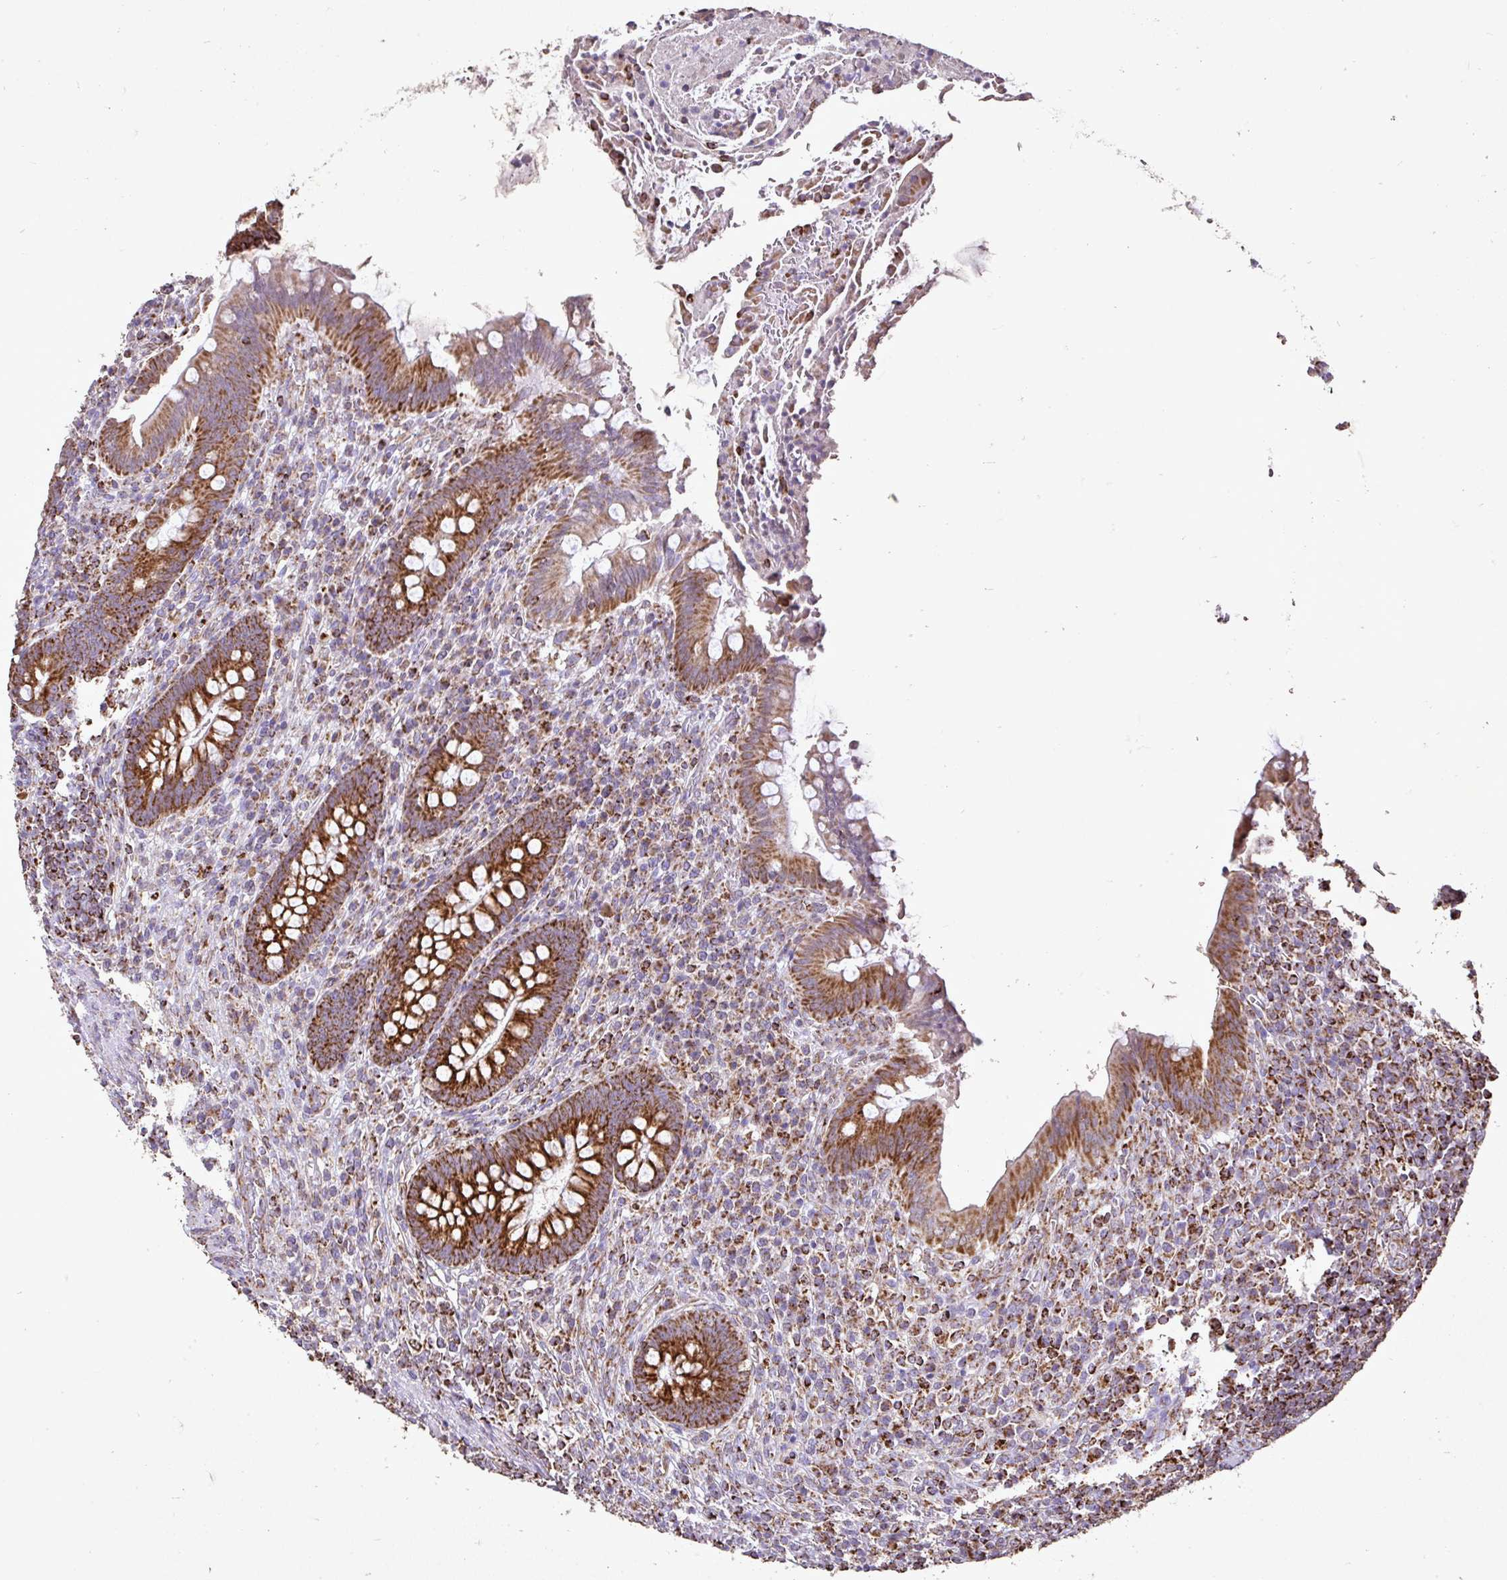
{"staining": {"intensity": "strong", "quantity": ">75%", "location": "cytoplasmic/membranous"}, "tissue": "appendix", "cell_type": "Glandular cells", "image_type": "normal", "snomed": [{"axis": "morphology", "description": "Normal tissue, NOS"}, {"axis": "topography", "description": "Appendix"}], "caption": "Protein staining reveals strong cytoplasmic/membranous positivity in approximately >75% of glandular cells in benign appendix. The staining was performed using DAB (3,3'-diaminobenzidine), with brown indicating positive protein expression. Nuclei are stained blue with hematoxylin.", "gene": "AGK", "patient": {"sex": "female", "age": 43}}